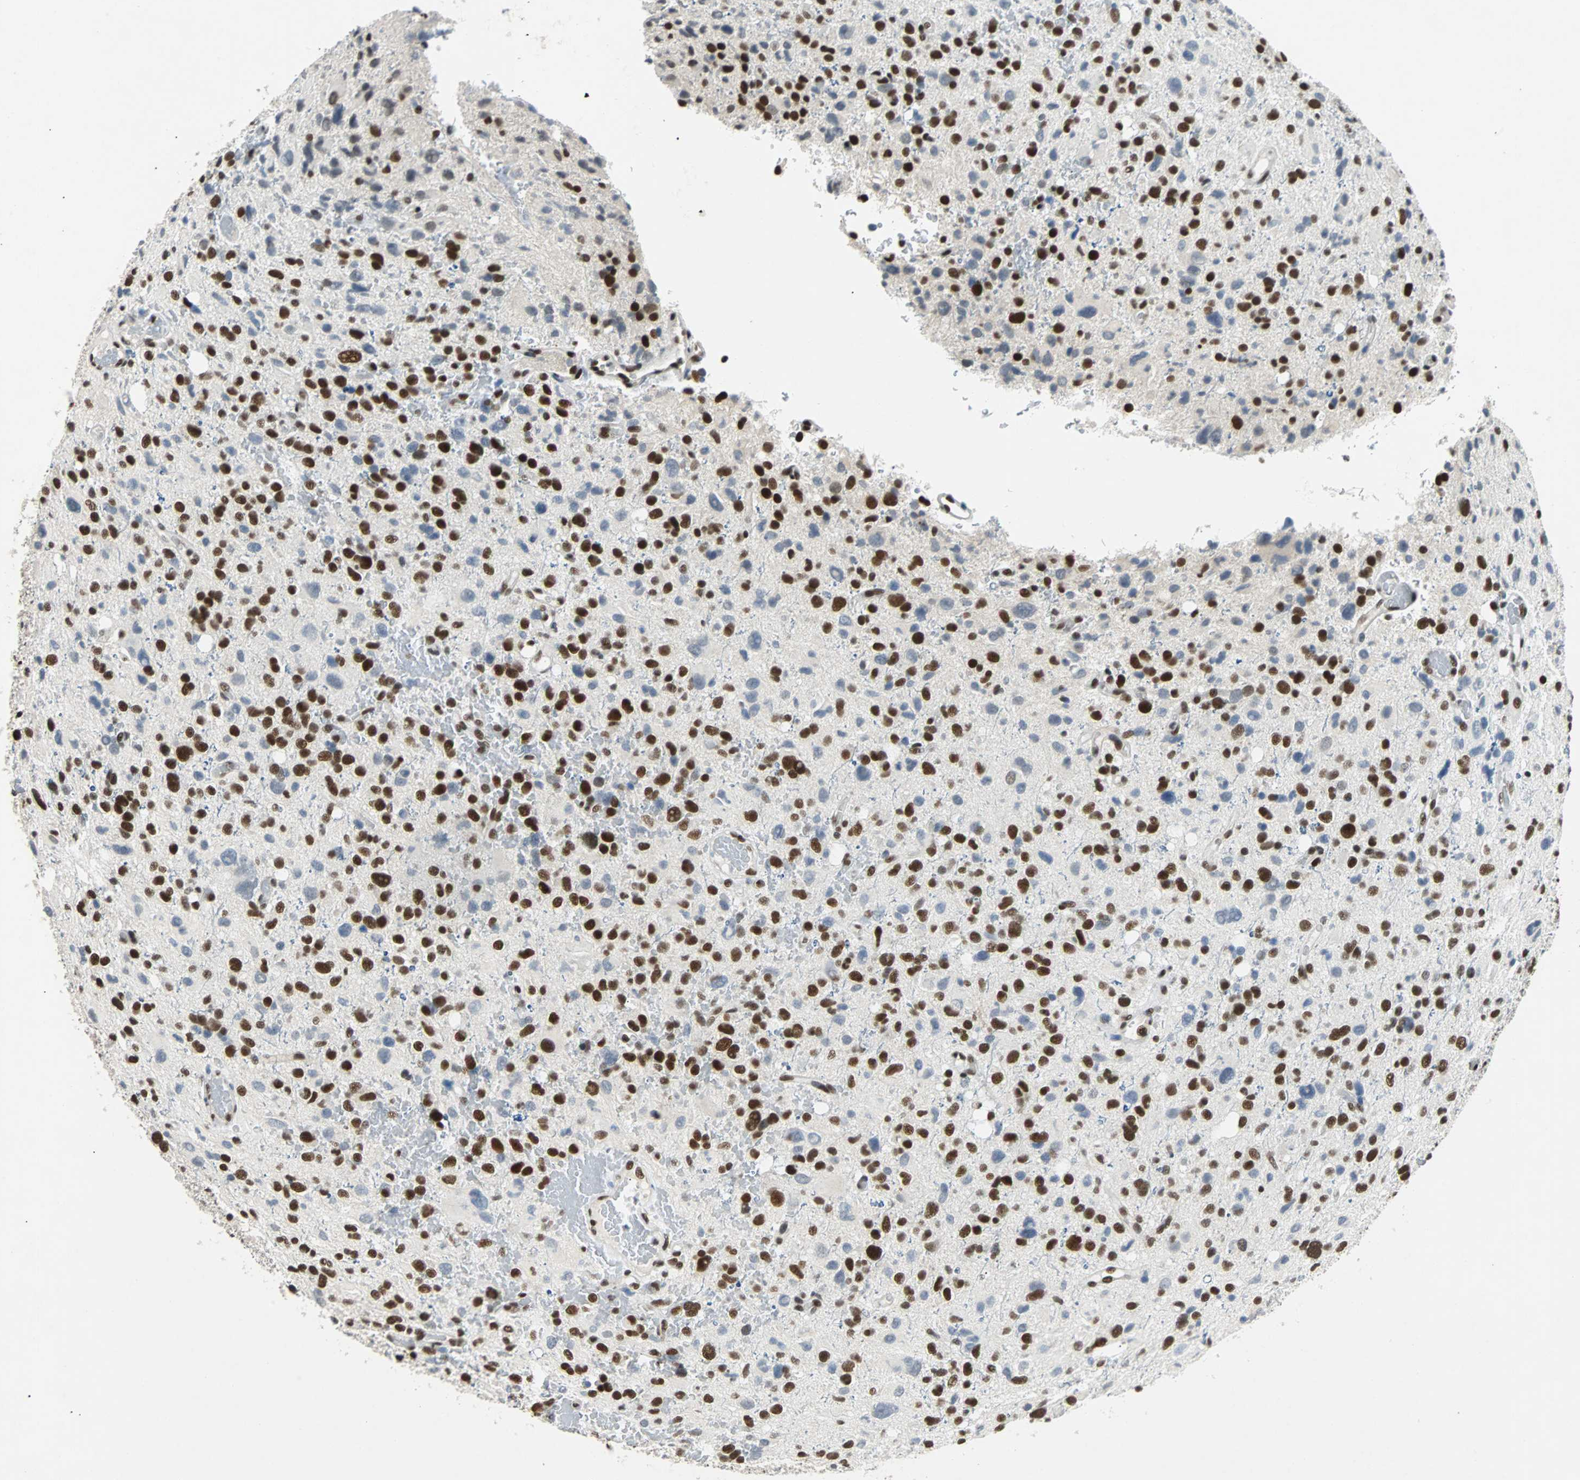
{"staining": {"intensity": "strong", "quantity": ">75%", "location": "nuclear"}, "tissue": "glioma", "cell_type": "Tumor cells", "image_type": "cancer", "snomed": [{"axis": "morphology", "description": "Glioma, malignant, High grade"}, {"axis": "topography", "description": "Brain"}], "caption": "Strong nuclear expression for a protein is appreciated in approximately >75% of tumor cells of malignant glioma (high-grade) using immunohistochemistry.", "gene": "GATAD2A", "patient": {"sex": "male", "age": 48}}